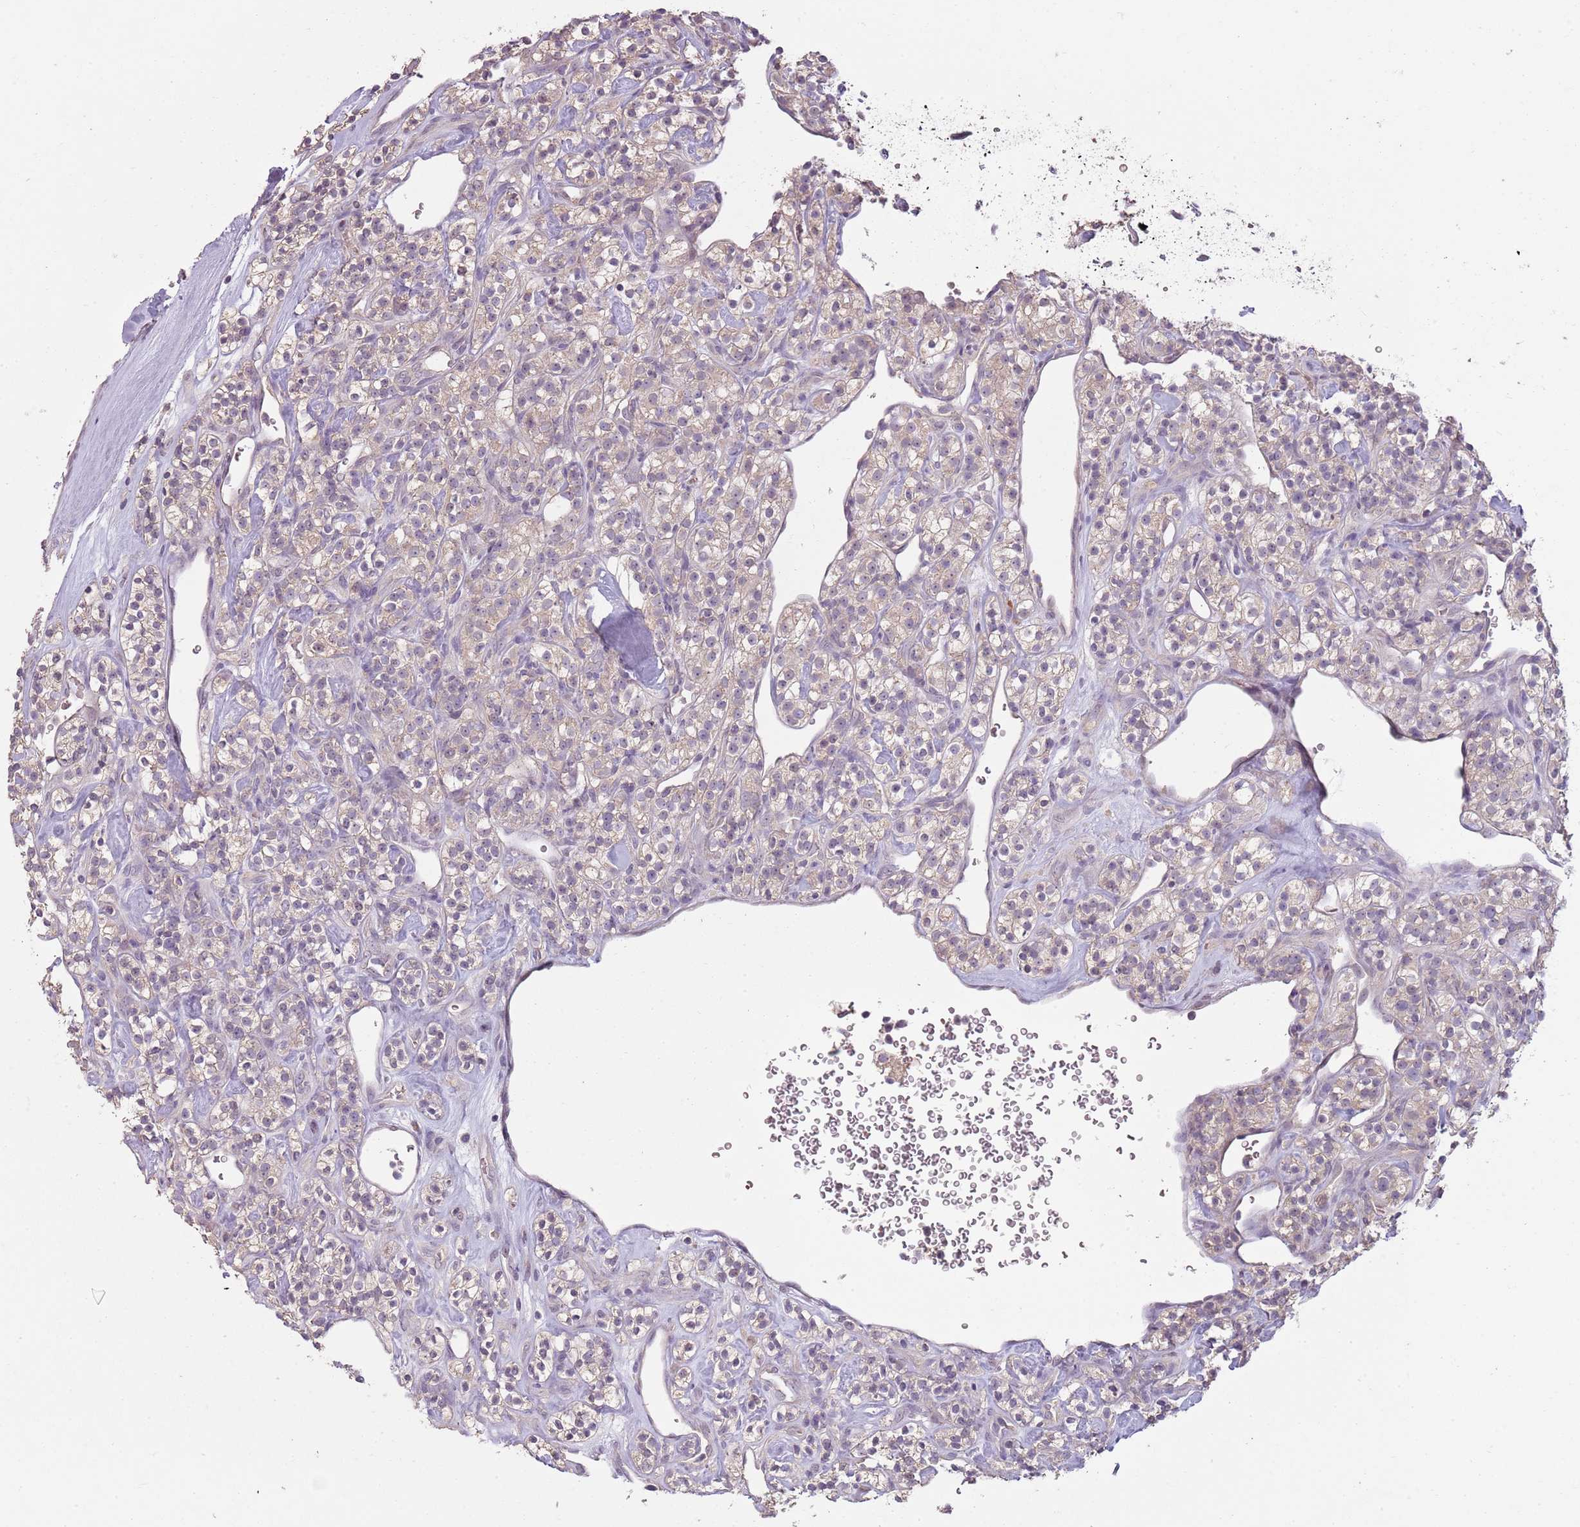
{"staining": {"intensity": "weak", "quantity": "25%-75%", "location": "cytoplasmic/membranous"}, "tissue": "renal cancer", "cell_type": "Tumor cells", "image_type": "cancer", "snomed": [{"axis": "morphology", "description": "Adenocarcinoma, NOS"}, {"axis": "topography", "description": "Kidney"}], "caption": "Renal cancer (adenocarcinoma) stained for a protein (brown) exhibits weak cytoplasmic/membranous positive positivity in about 25%-75% of tumor cells.", "gene": "TEKT4", "patient": {"sex": "male", "age": 77}}